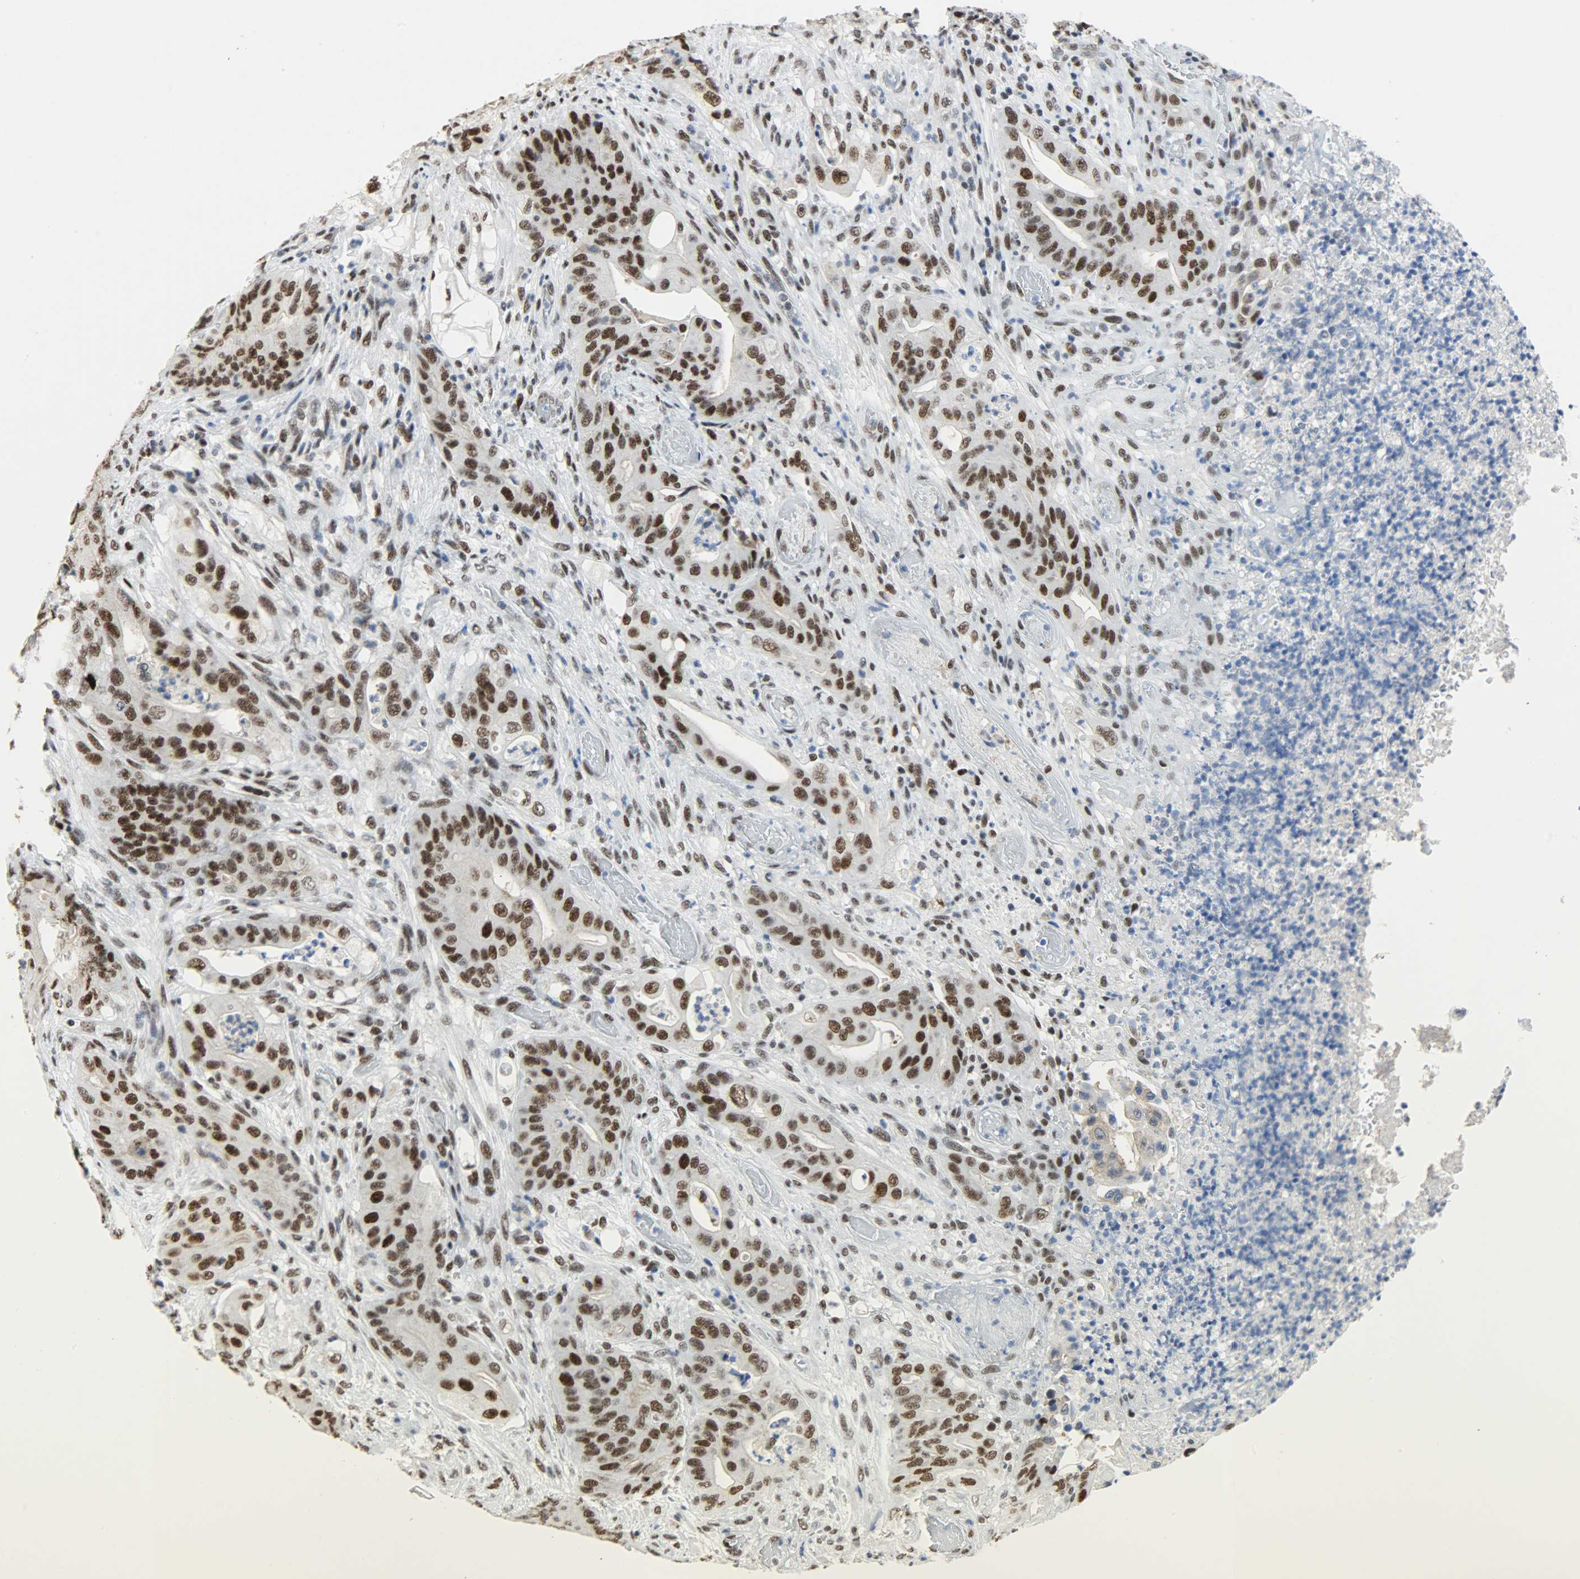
{"staining": {"intensity": "strong", "quantity": ">75%", "location": "nuclear"}, "tissue": "stomach cancer", "cell_type": "Tumor cells", "image_type": "cancer", "snomed": [{"axis": "morphology", "description": "Adenocarcinoma, NOS"}, {"axis": "topography", "description": "Stomach"}], "caption": "About >75% of tumor cells in adenocarcinoma (stomach) display strong nuclear protein expression as visualized by brown immunohistochemical staining.", "gene": "SSB", "patient": {"sex": "female", "age": 73}}